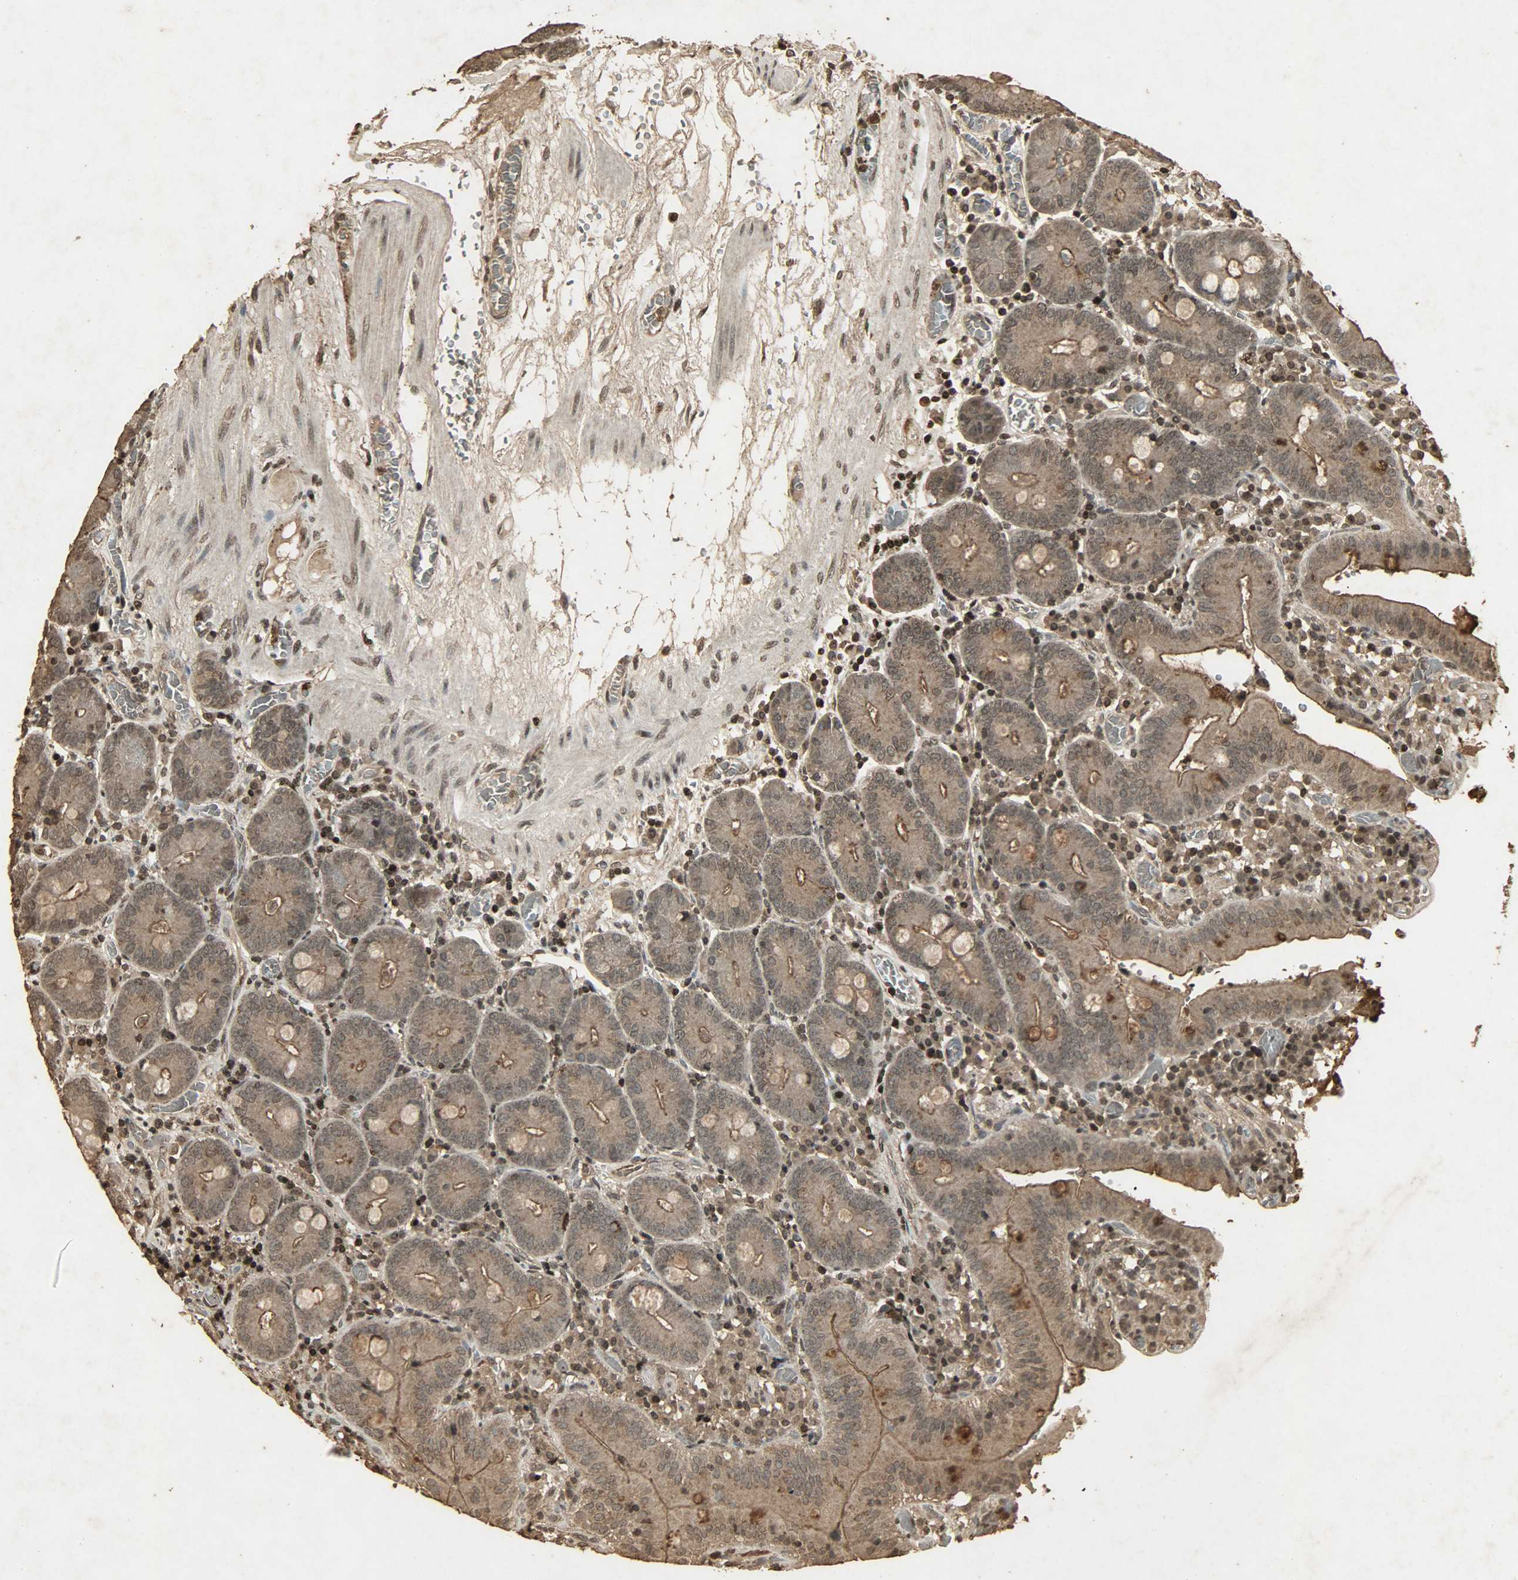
{"staining": {"intensity": "strong", "quantity": ">75%", "location": "cytoplasmic/membranous,nuclear"}, "tissue": "small intestine", "cell_type": "Glandular cells", "image_type": "normal", "snomed": [{"axis": "morphology", "description": "Normal tissue, NOS"}, {"axis": "topography", "description": "Small intestine"}], "caption": "Small intestine stained with DAB (3,3'-diaminobenzidine) IHC displays high levels of strong cytoplasmic/membranous,nuclear positivity in approximately >75% of glandular cells.", "gene": "PPP3R1", "patient": {"sex": "male", "age": 71}}